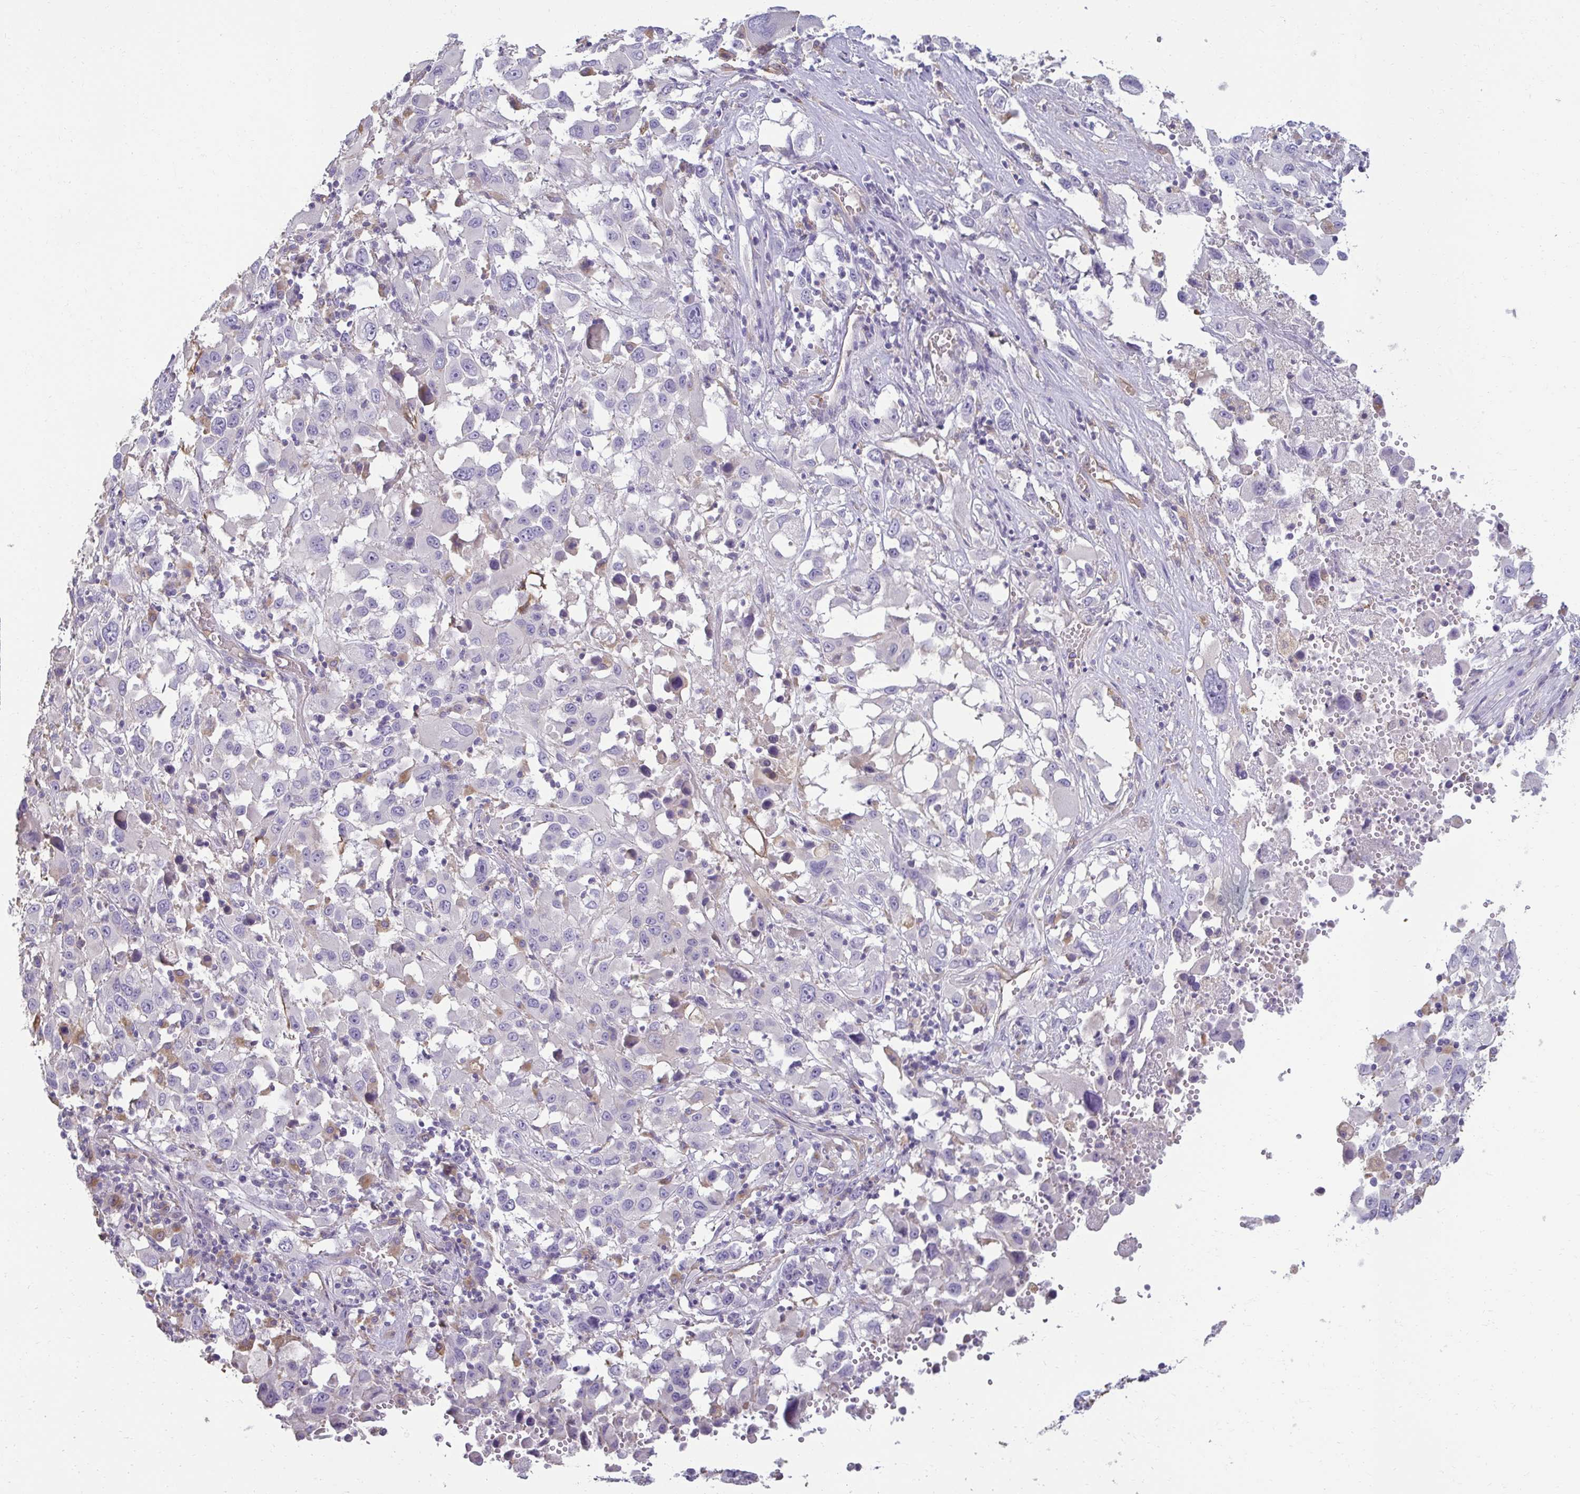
{"staining": {"intensity": "negative", "quantity": "none", "location": "none"}, "tissue": "melanoma", "cell_type": "Tumor cells", "image_type": "cancer", "snomed": [{"axis": "morphology", "description": "Malignant melanoma, Metastatic site"}, {"axis": "topography", "description": "Soft tissue"}], "caption": "High magnification brightfield microscopy of melanoma stained with DAB (brown) and counterstained with hematoxylin (blue): tumor cells show no significant staining.", "gene": "PDE2A", "patient": {"sex": "male", "age": 50}}